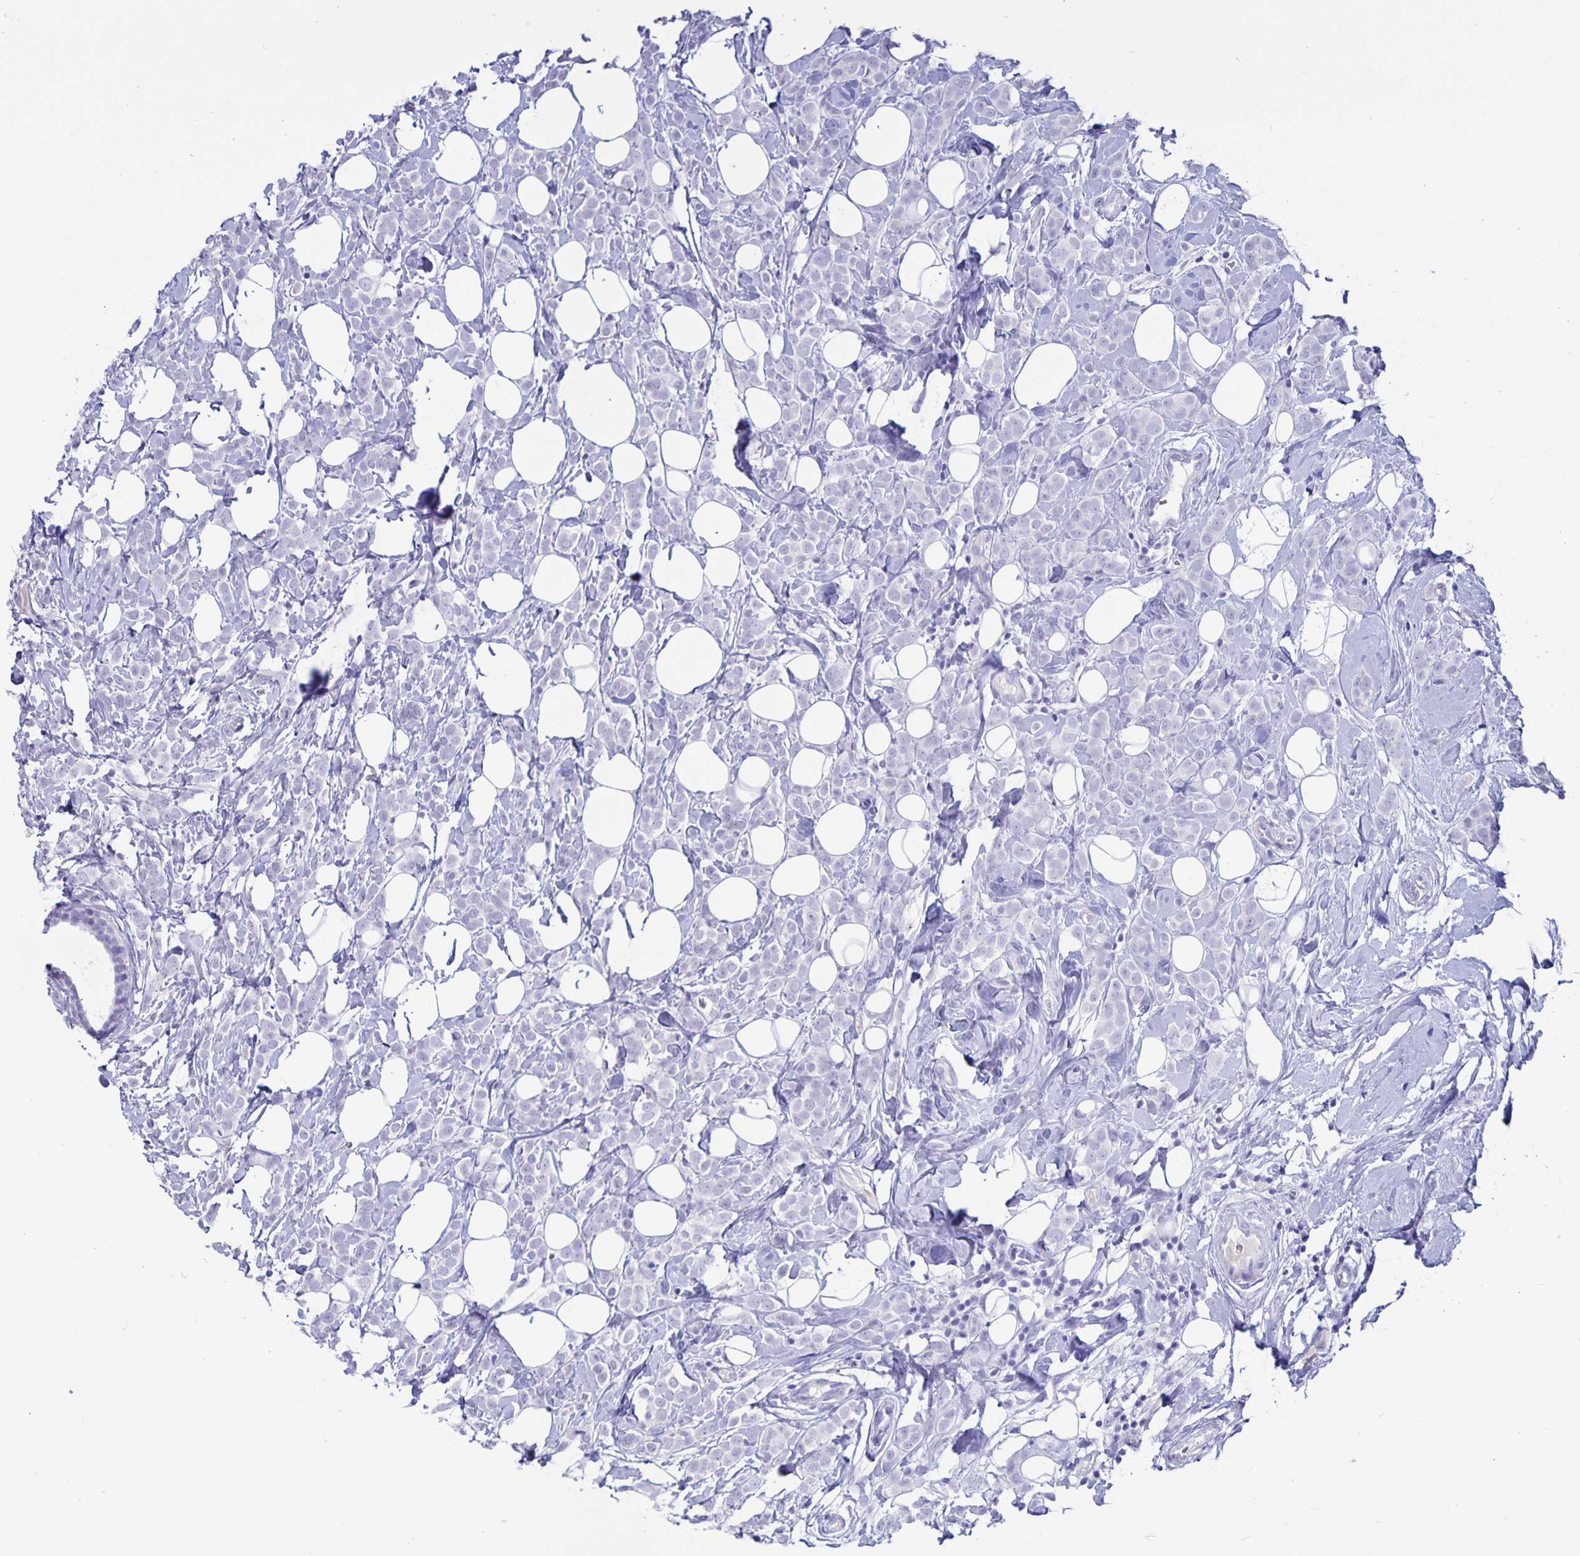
{"staining": {"intensity": "negative", "quantity": "none", "location": "none"}, "tissue": "breast cancer", "cell_type": "Tumor cells", "image_type": "cancer", "snomed": [{"axis": "morphology", "description": "Lobular carcinoma"}, {"axis": "topography", "description": "Breast"}], "caption": "Breast cancer was stained to show a protein in brown. There is no significant expression in tumor cells.", "gene": "BPIFA3", "patient": {"sex": "female", "age": 49}}